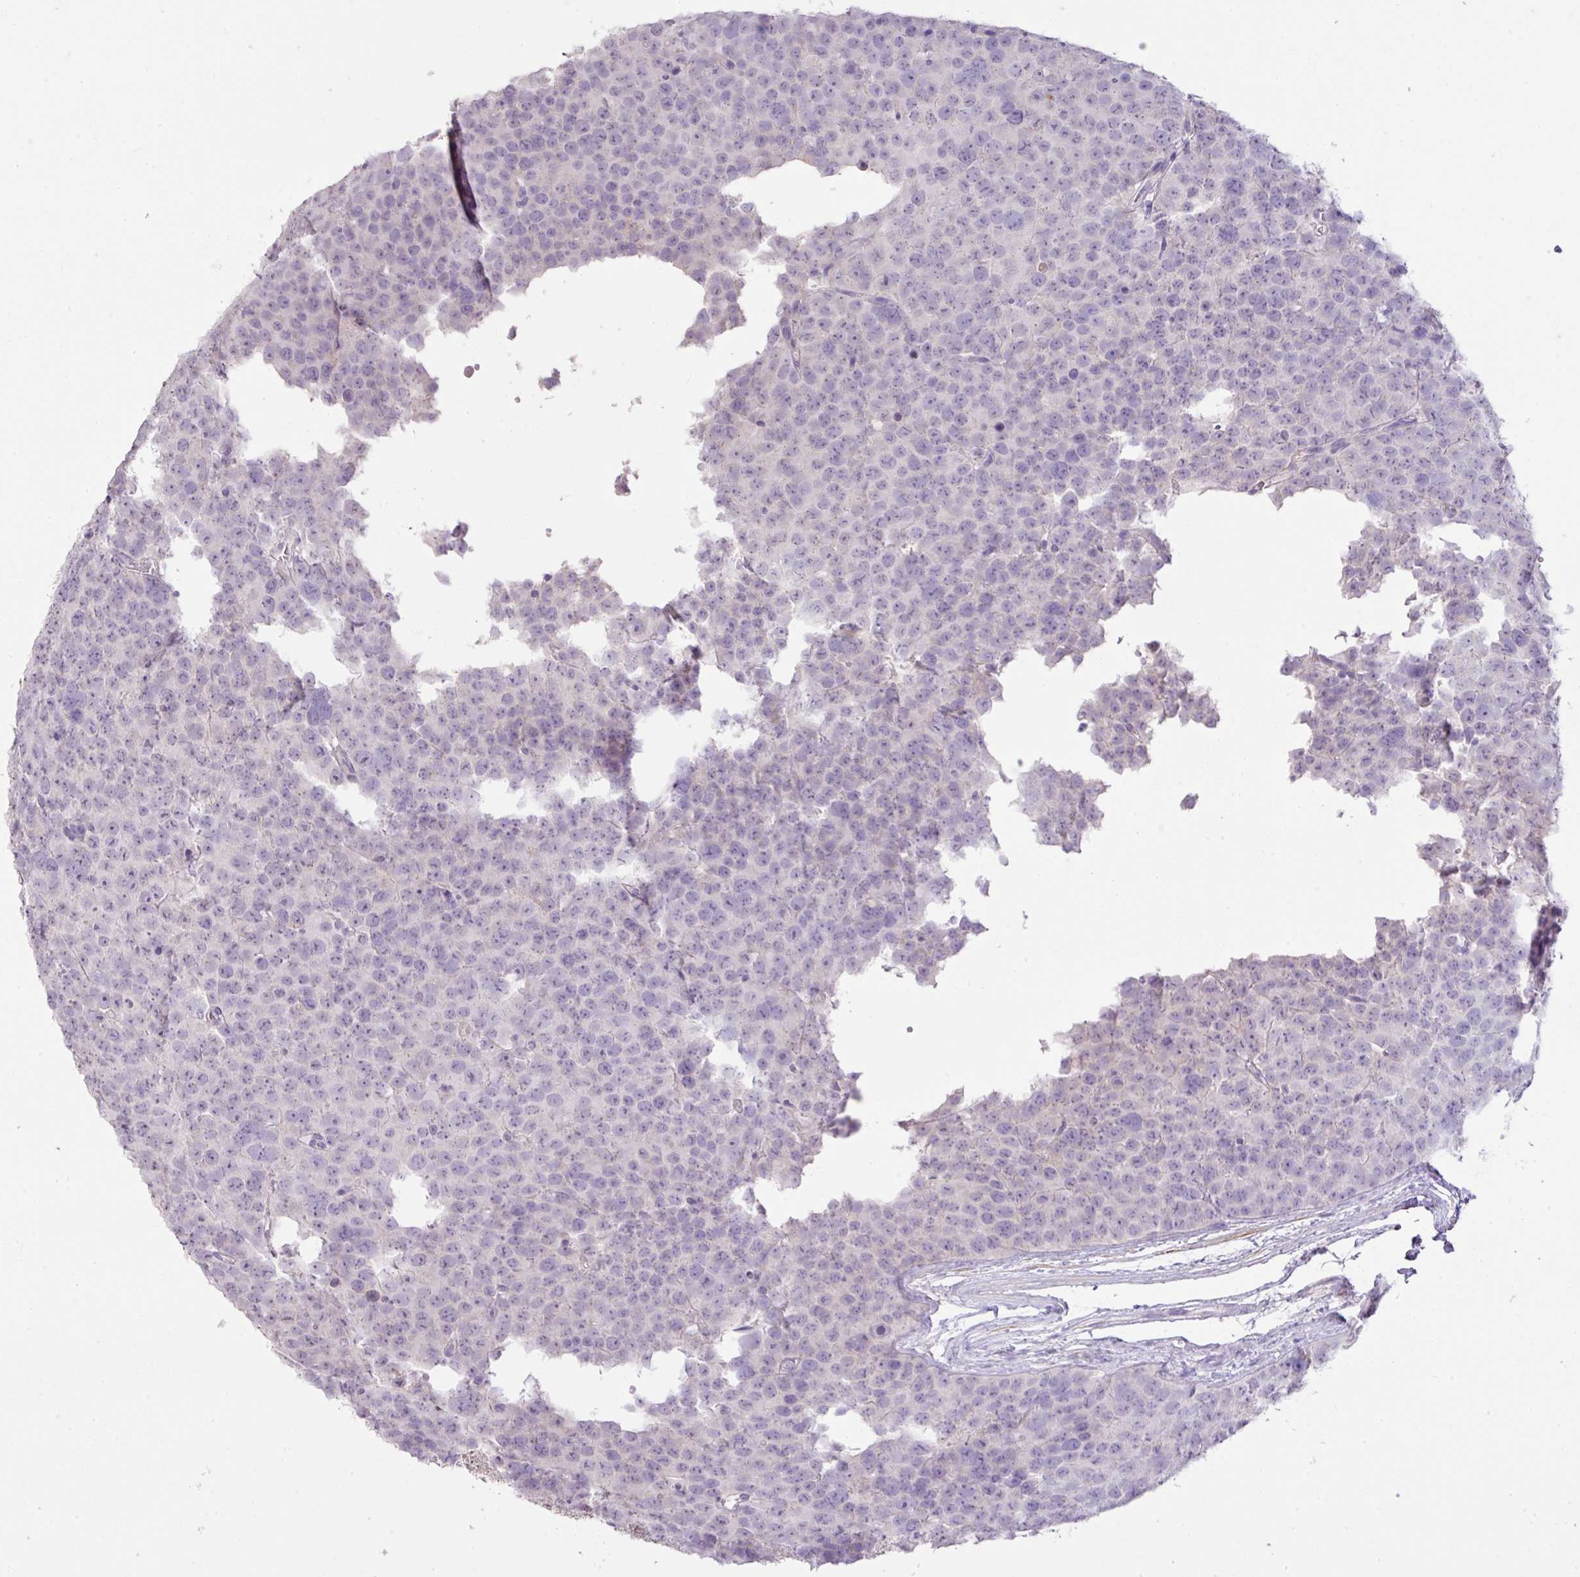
{"staining": {"intensity": "negative", "quantity": "none", "location": "none"}, "tissue": "testis cancer", "cell_type": "Tumor cells", "image_type": "cancer", "snomed": [{"axis": "morphology", "description": "Seminoma, NOS"}, {"axis": "topography", "description": "Testis"}], "caption": "This is a image of immunohistochemistry staining of testis cancer (seminoma), which shows no expression in tumor cells. Nuclei are stained in blue.", "gene": "DIP2A", "patient": {"sex": "male", "age": 71}}